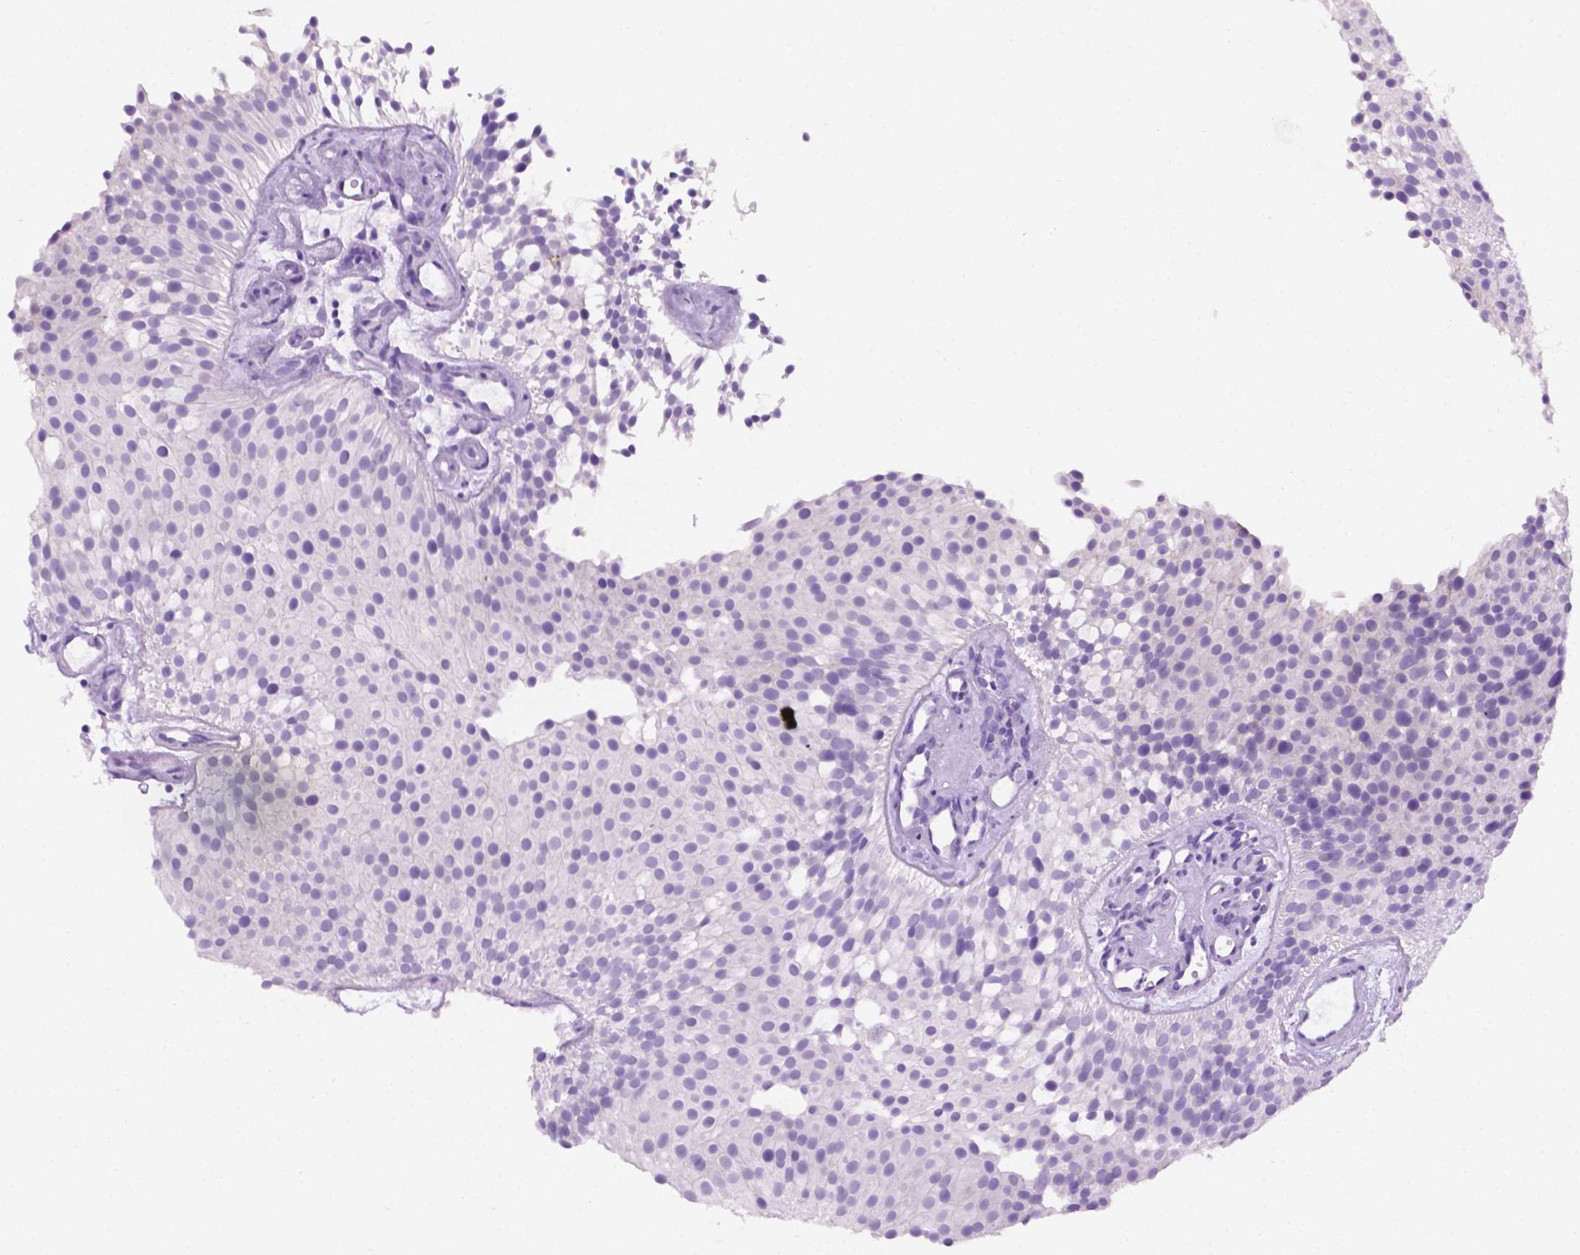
{"staining": {"intensity": "moderate", "quantity": "<25%", "location": "cytoplasmic/membranous,nuclear"}, "tissue": "urothelial cancer", "cell_type": "Tumor cells", "image_type": "cancer", "snomed": [{"axis": "morphology", "description": "Urothelial carcinoma, Low grade"}, {"axis": "topography", "description": "Urinary bladder"}], "caption": "Urothelial cancer tissue displays moderate cytoplasmic/membranous and nuclear expression in approximately <25% of tumor cells, visualized by immunohistochemistry. (DAB (3,3'-diaminobenzidine) = brown stain, brightfield microscopy at high magnification).", "gene": "PHGR1", "patient": {"sex": "female", "age": 87}}